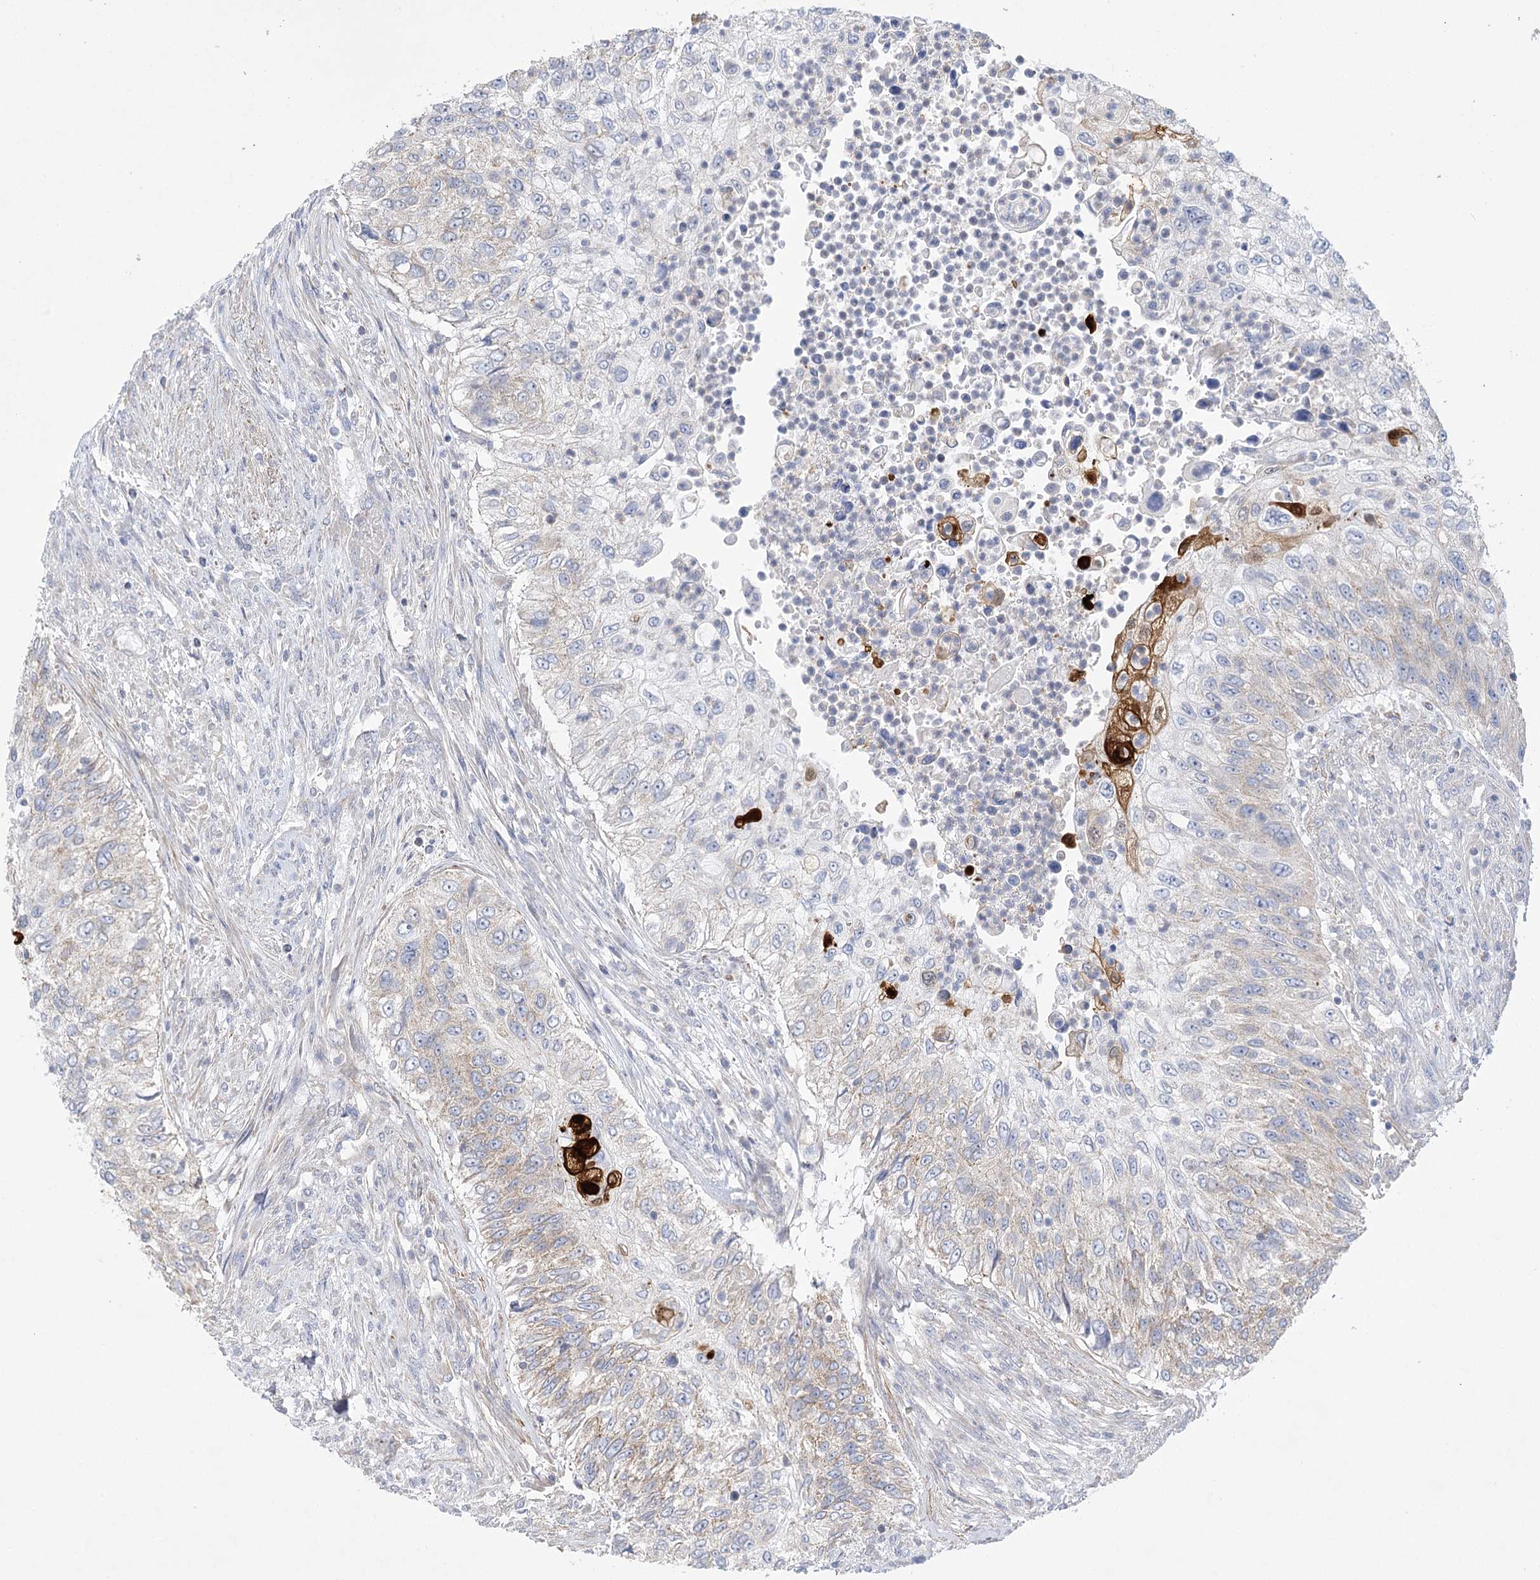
{"staining": {"intensity": "weak", "quantity": "25%-75%", "location": "cytoplasmic/membranous"}, "tissue": "urothelial cancer", "cell_type": "Tumor cells", "image_type": "cancer", "snomed": [{"axis": "morphology", "description": "Urothelial carcinoma, High grade"}, {"axis": "topography", "description": "Urinary bladder"}], "caption": "Urothelial cancer stained with a protein marker displays weak staining in tumor cells.", "gene": "DHTKD1", "patient": {"sex": "female", "age": 60}}